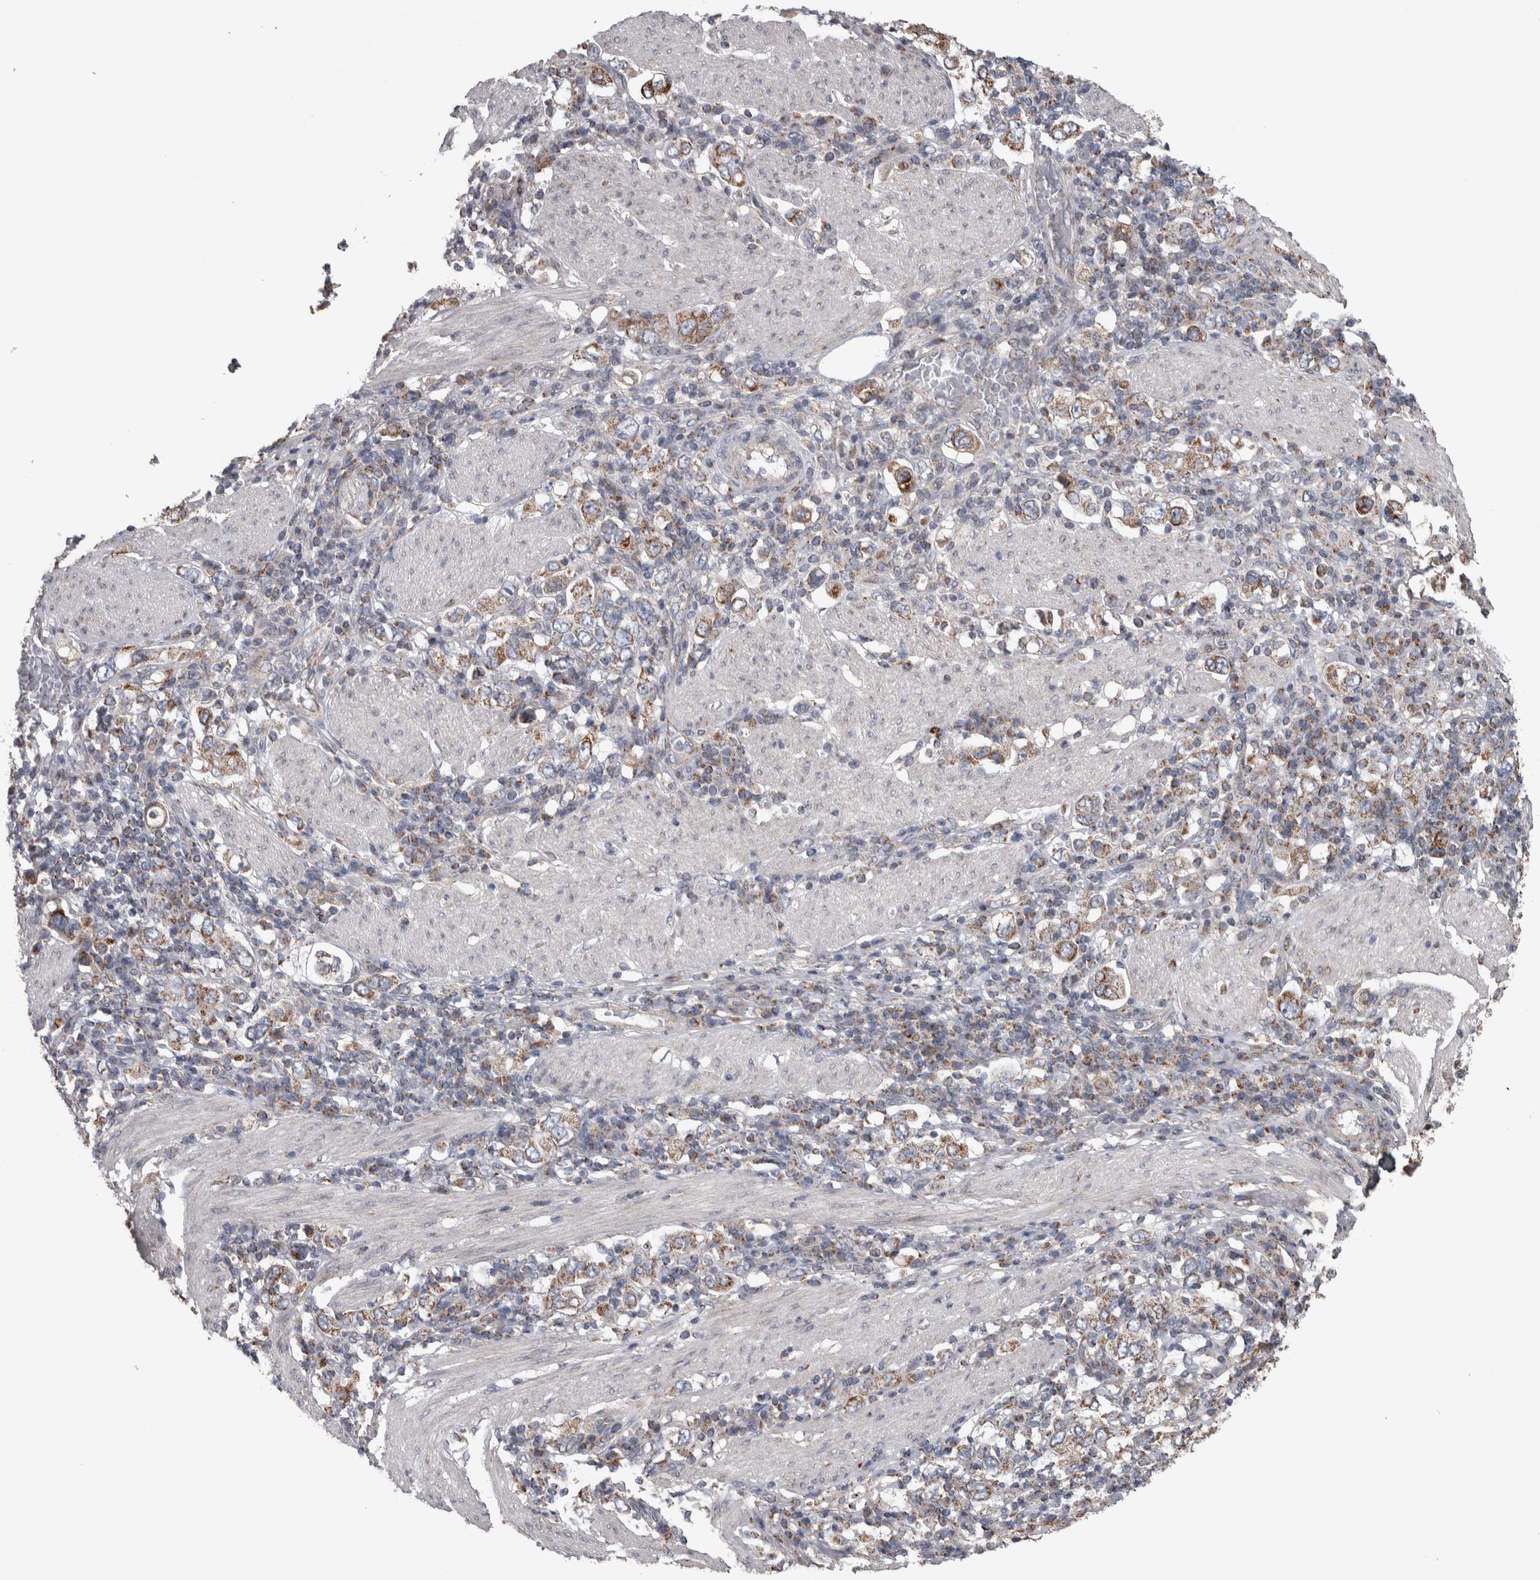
{"staining": {"intensity": "moderate", "quantity": ">75%", "location": "cytoplasmic/membranous"}, "tissue": "stomach cancer", "cell_type": "Tumor cells", "image_type": "cancer", "snomed": [{"axis": "morphology", "description": "Adenocarcinoma, NOS"}, {"axis": "topography", "description": "Stomach, upper"}], "caption": "Moderate cytoplasmic/membranous positivity is seen in approximately >75% of tumor cells in stomach cancer (adenocarcinoma).", "gene": "SCO1", "patient": {"sex": "male", "age": 62}}